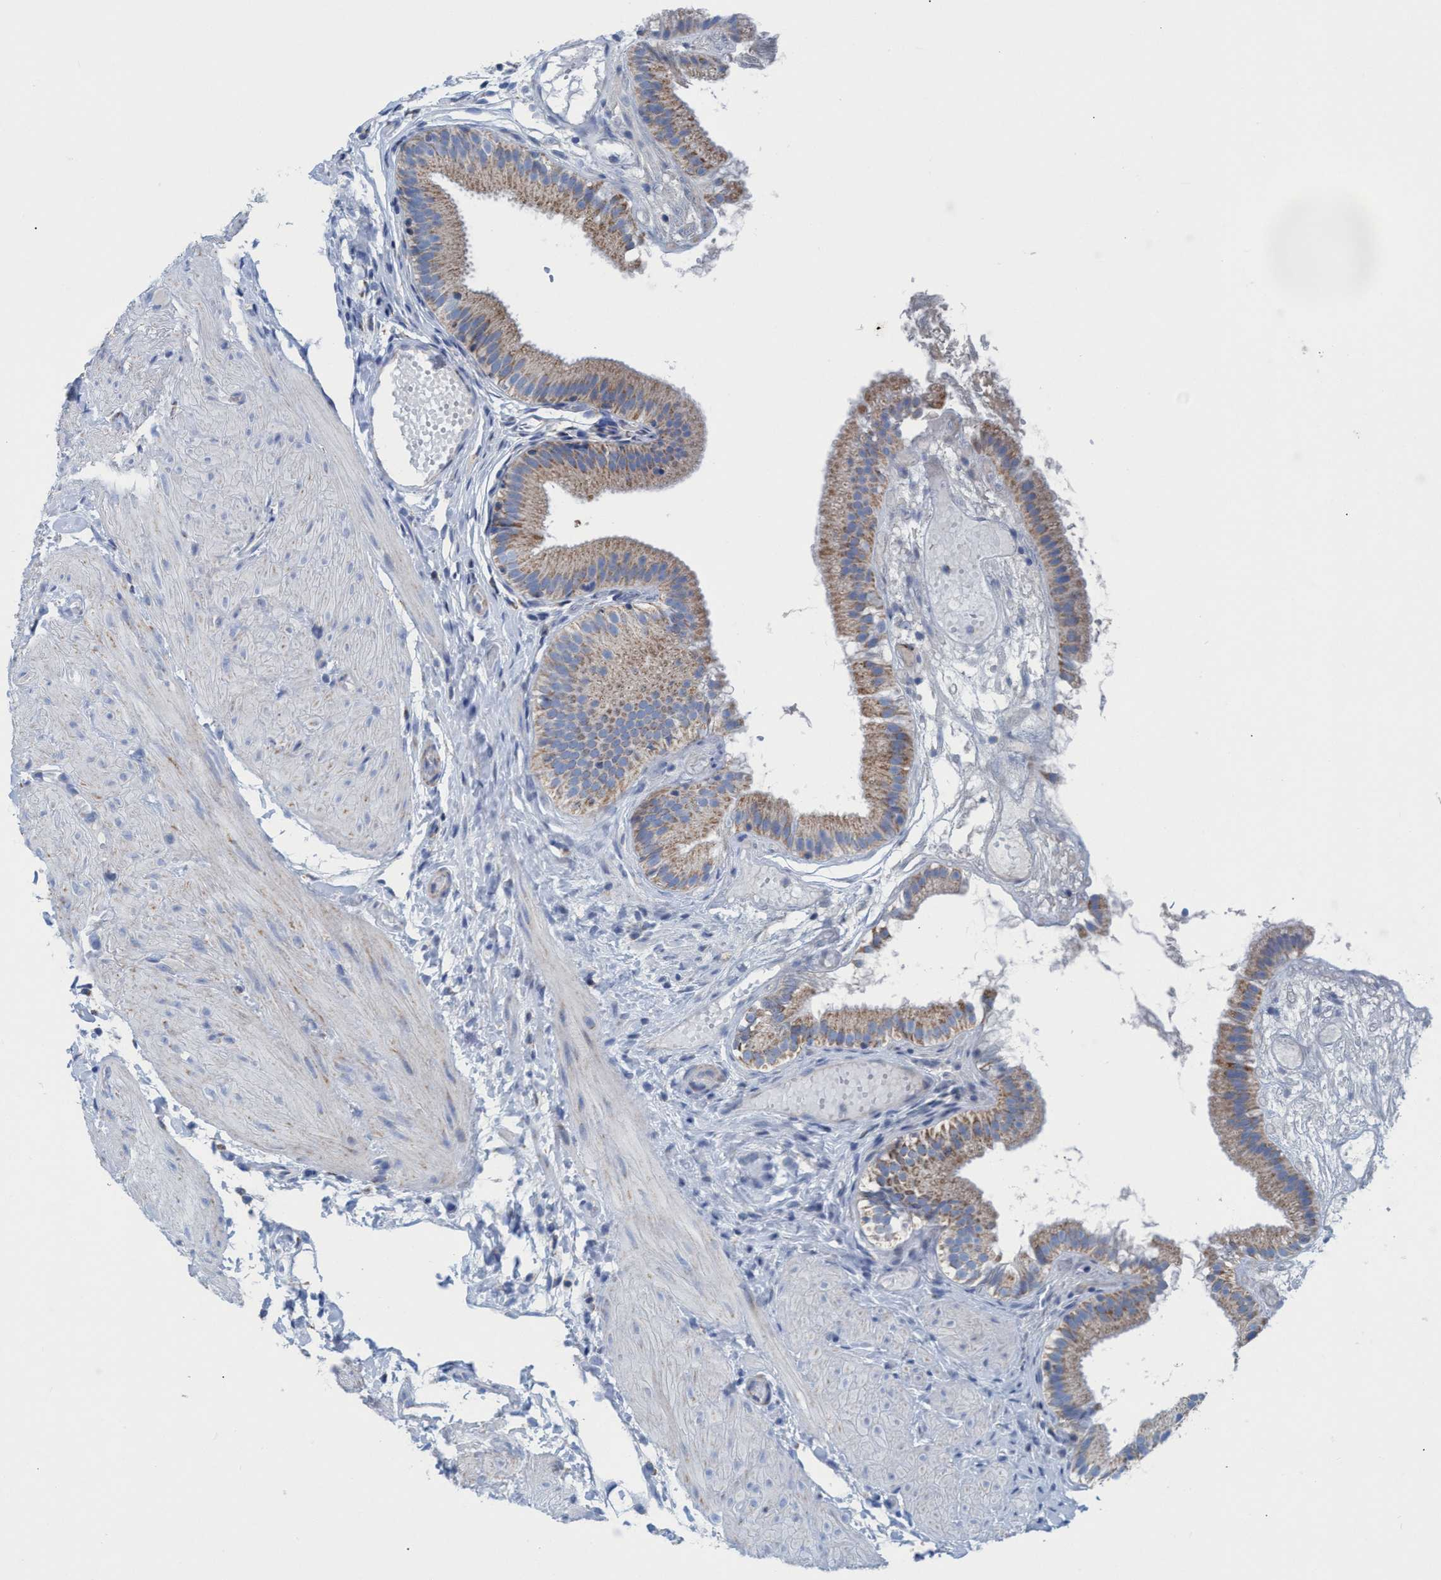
{"staining": {"intensity": "moderate", "quantity": "25%-75%", "location": "cytoplasmic/membranous"}, "tissue": "gallbladder", "cell_type": "Glandular cells", "image_type": "normal", "snomed": [{"axis": "morphology", "description": "Normal tissue, NOS"}, {"axis": "topography", "description": "Gallbladder"}], "caption": "Unremarkable gallbladder shows moderate cytoplasmic/membranous staining in approximately 25%-75% of glandular cells.", "gene": "GGA3", "patient": {"sex": "female", "age": 26}}